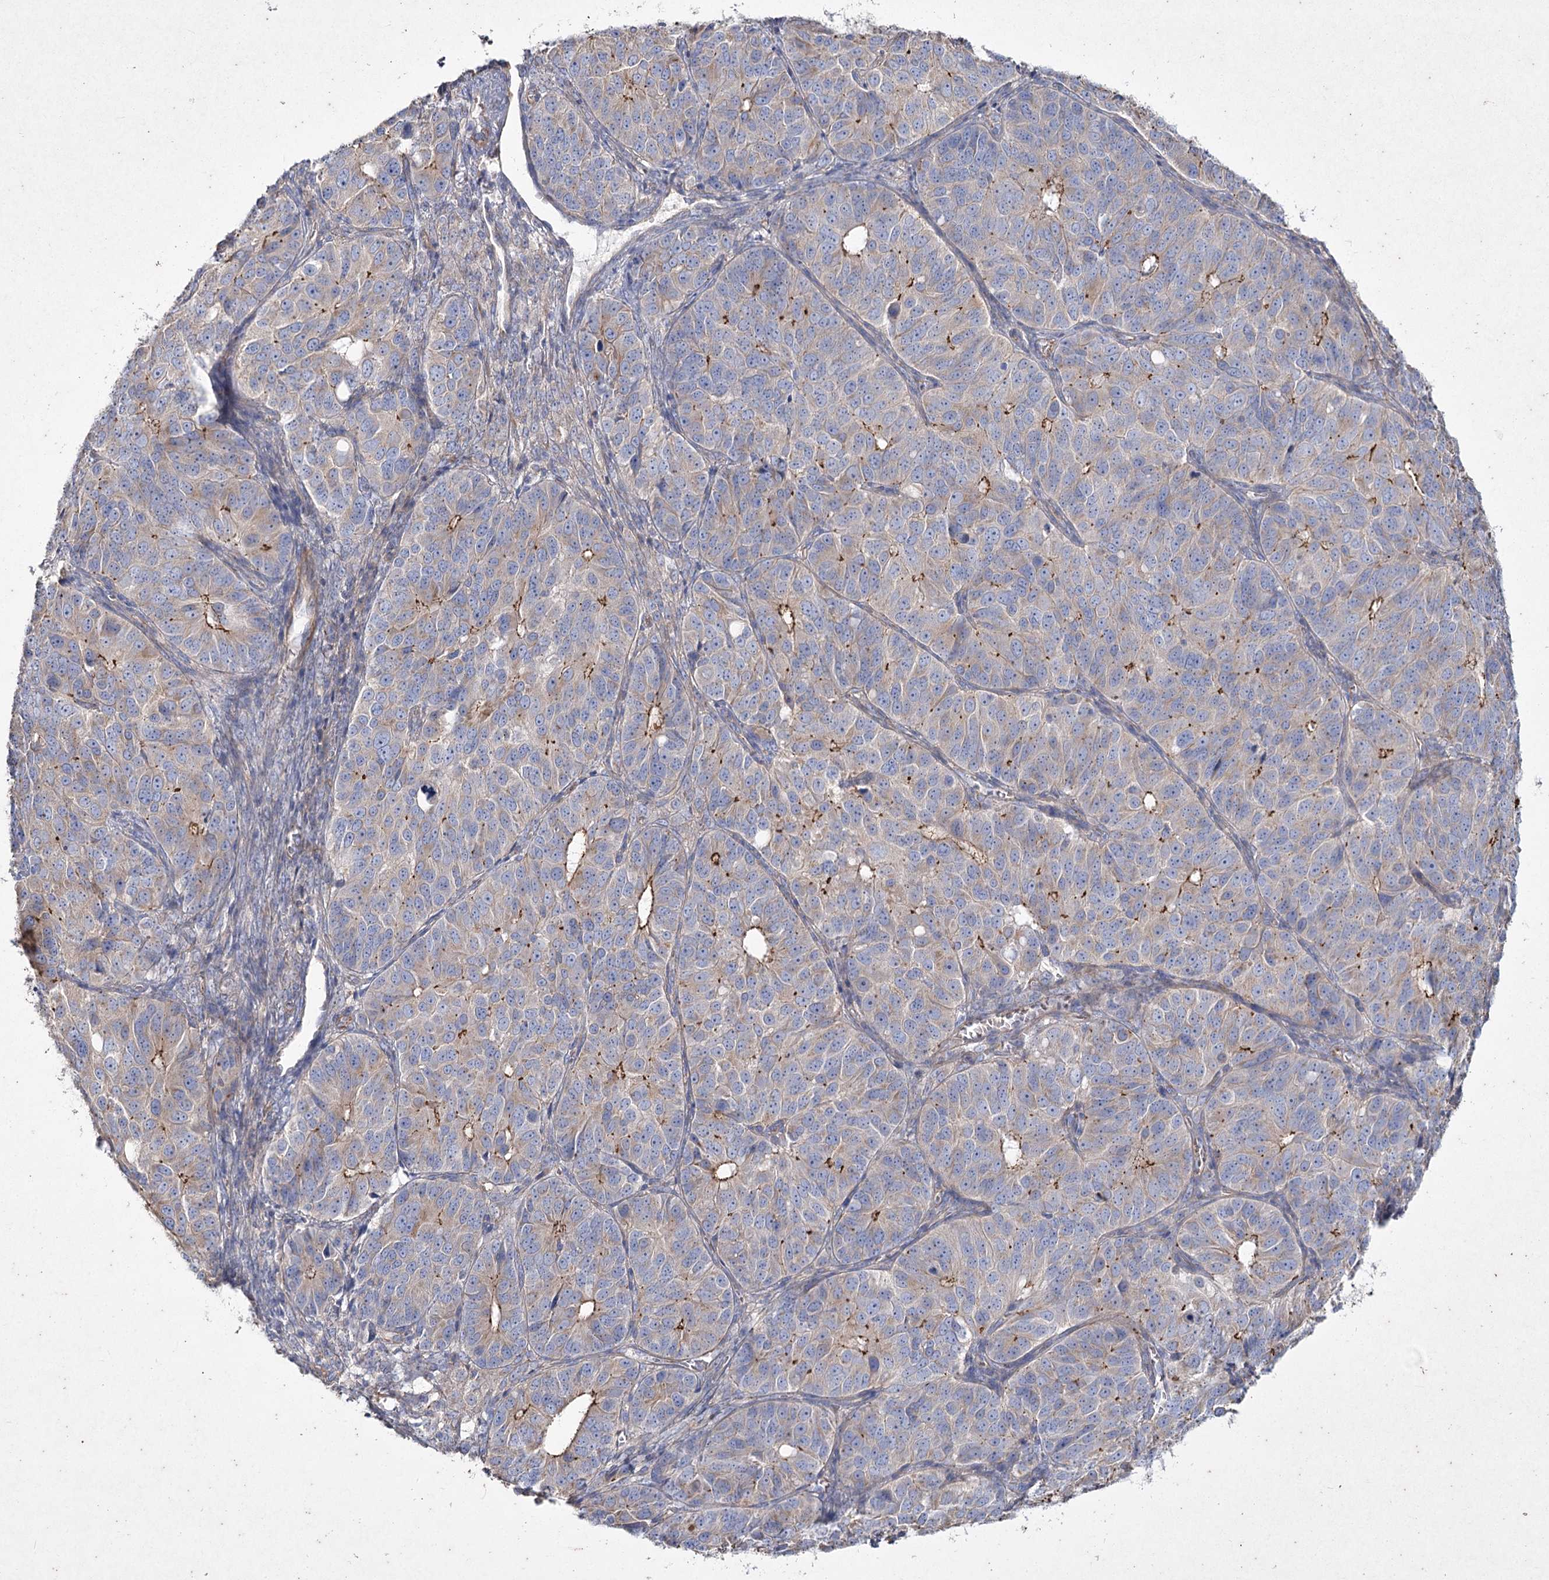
{"staining": {"intensity": "moderate", "quantity": "<25%", "location": "cytoplasmic/membranous"}, "tissue": "ovarian cancer", "cell_type": "Tumor cells", "image_type": "cancer", "snomed": [{"axis": "morphology", "description": "Carcinoma, endometroid"}, {"axis": "topography", "description": "Ovary"}], "caption": "DAB (3,3'-diaminobenzidine) immunohistochemical staining of ovarian cancer (endometroid carcinoma) demonstrates moderate cytoplasmic/membranous protein staining in approximately <25% of tumor cells. Immunohistochemistry stains the protein of interest in brown and the nuclei are stained blue.", "gene": "LDLRAD3", "patient": {"sex": "female", "age": 51}}